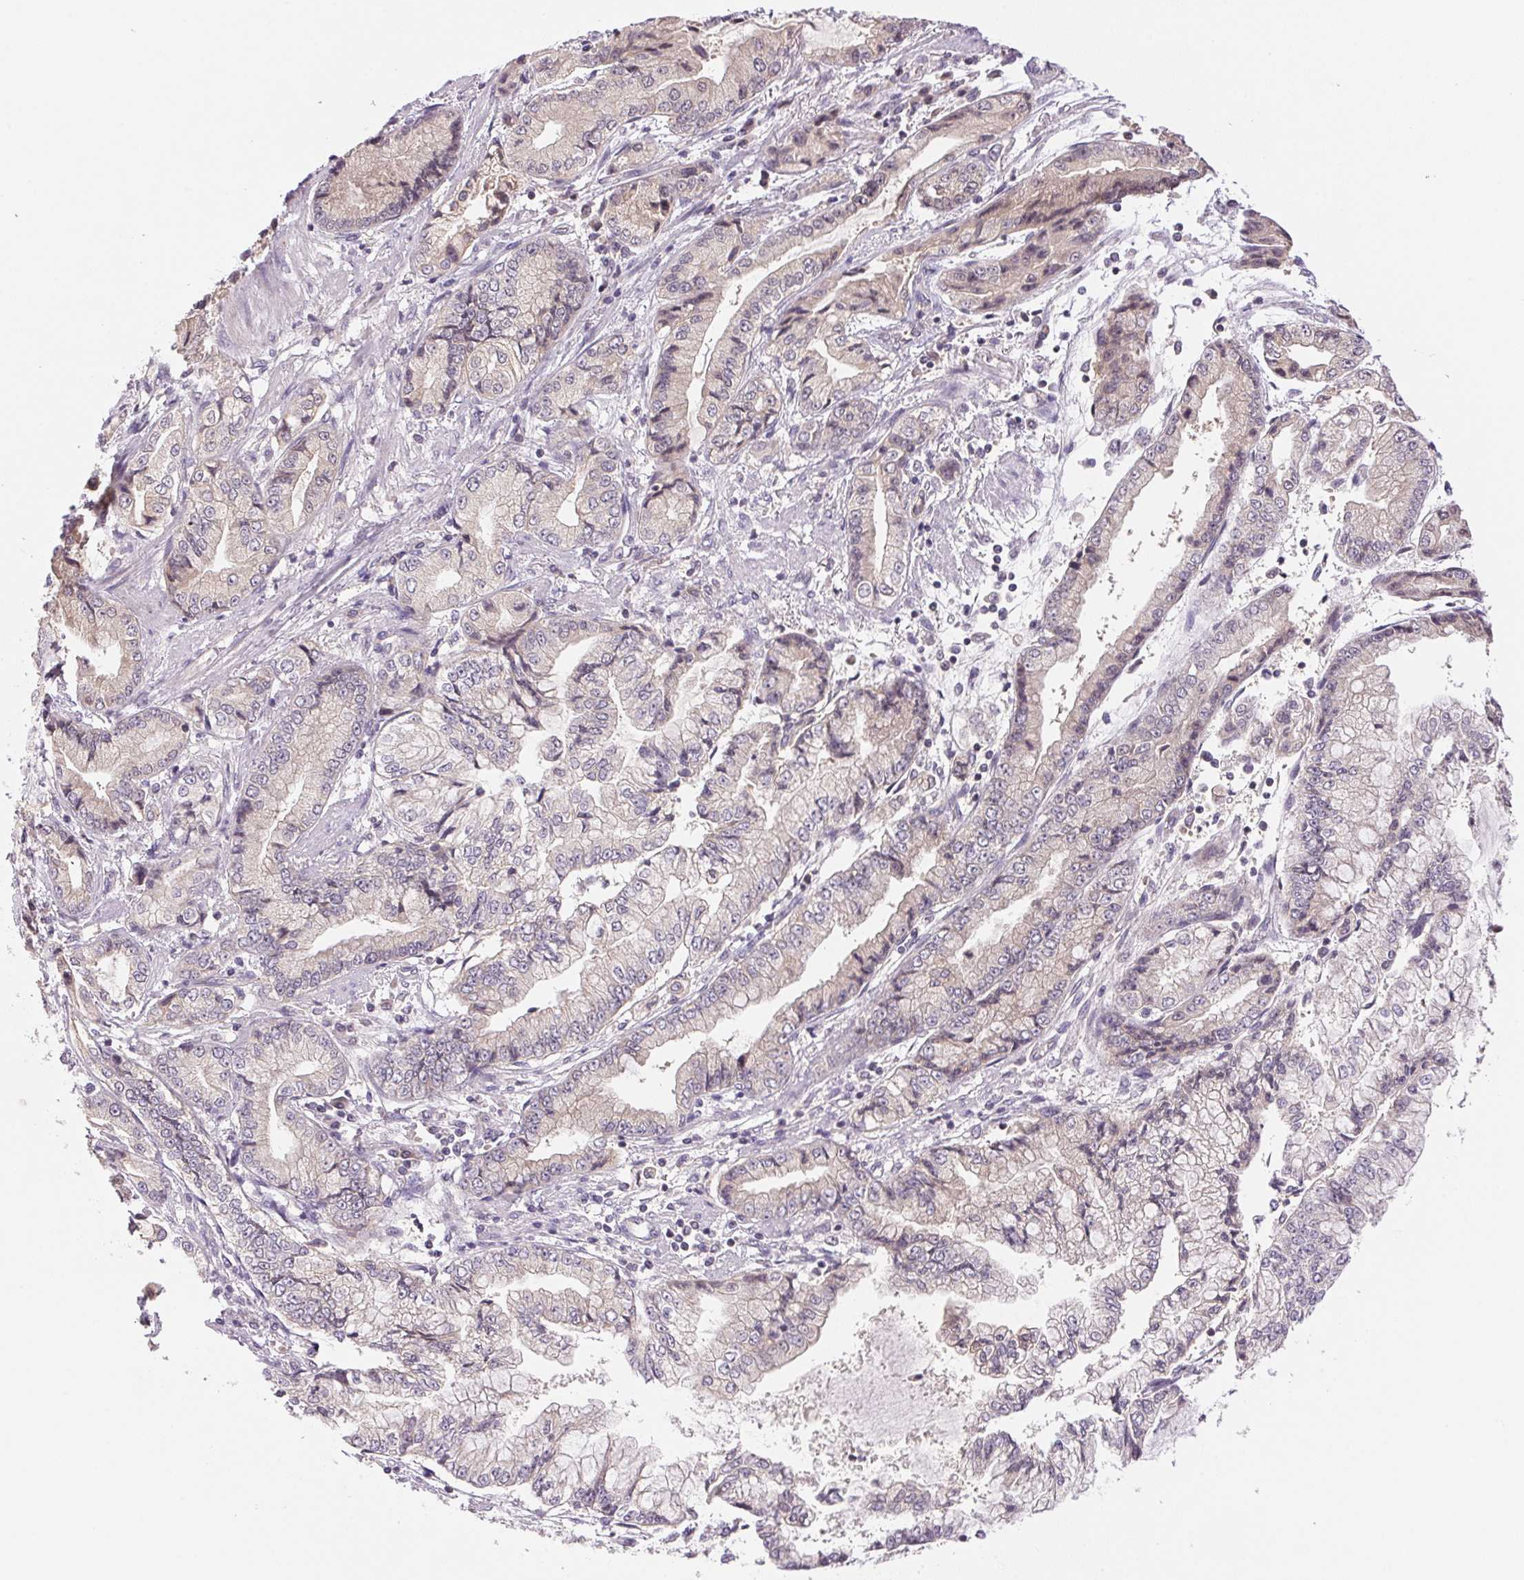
{"staining": {"intensity": "negative", "quantity": "none", "location": "none"}, "tissue": "stomach cancer", "cell_type": "Tumor cells", "image_type": "cancer", "snomed": [{"axis": "morphology", "description": "Adenocarcinoma, NOS"}, {"axis": "topography", "description": "Stomach, upper"}], "caption": "Tumor cells are negative for brown protein staining in stomach cancer. (Stains: DAB (3,3'-diaminobenzidine) immunohistochemistry with hematoxylin counter stain, Microscopy: brightfield microscopy at high magnification).", "gene": "BNIP5", "patient": {"sex": "female", "age": 74}}